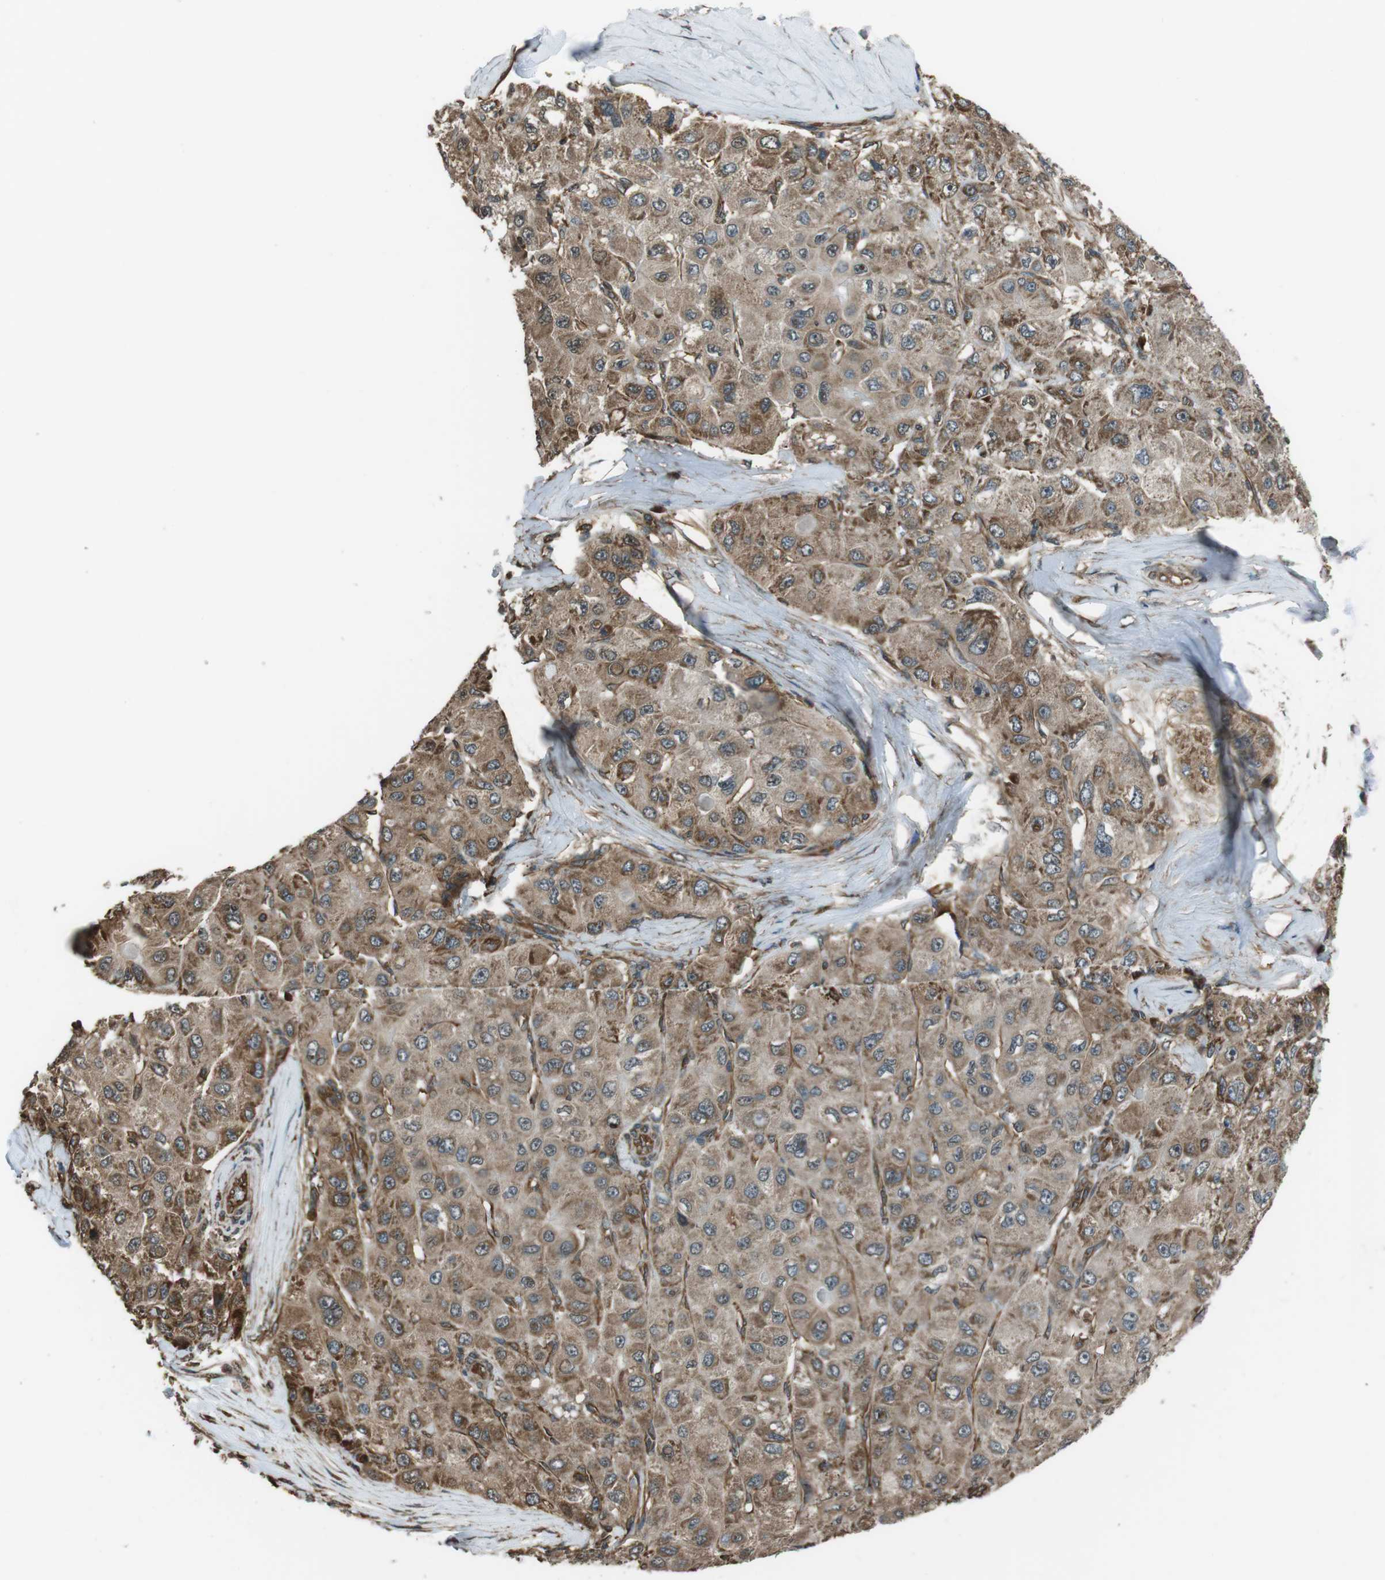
{"staining": {"intensity": "moderate", "quantity": ">75%", "location": "cytoplasmic/membranous"}, "tissue": "liver cancer", "cell_type": "Tumor cells", "image_type": "cancer", "snomed": [{"axis": "morphology", "description": "Carcinoma, Hepatocellular, NOS"}, {"axis": "topography", "description": "Liver"}], "caption": "Brown immunohistochemical staining in liver cancer (hepatocellular carcinoma) demonstrates moderate cytoplasmic/membranous expression in about >75% of tumor cells.", "gene": "PA2G4", "patient": {"sex": "male", "age": 80}}